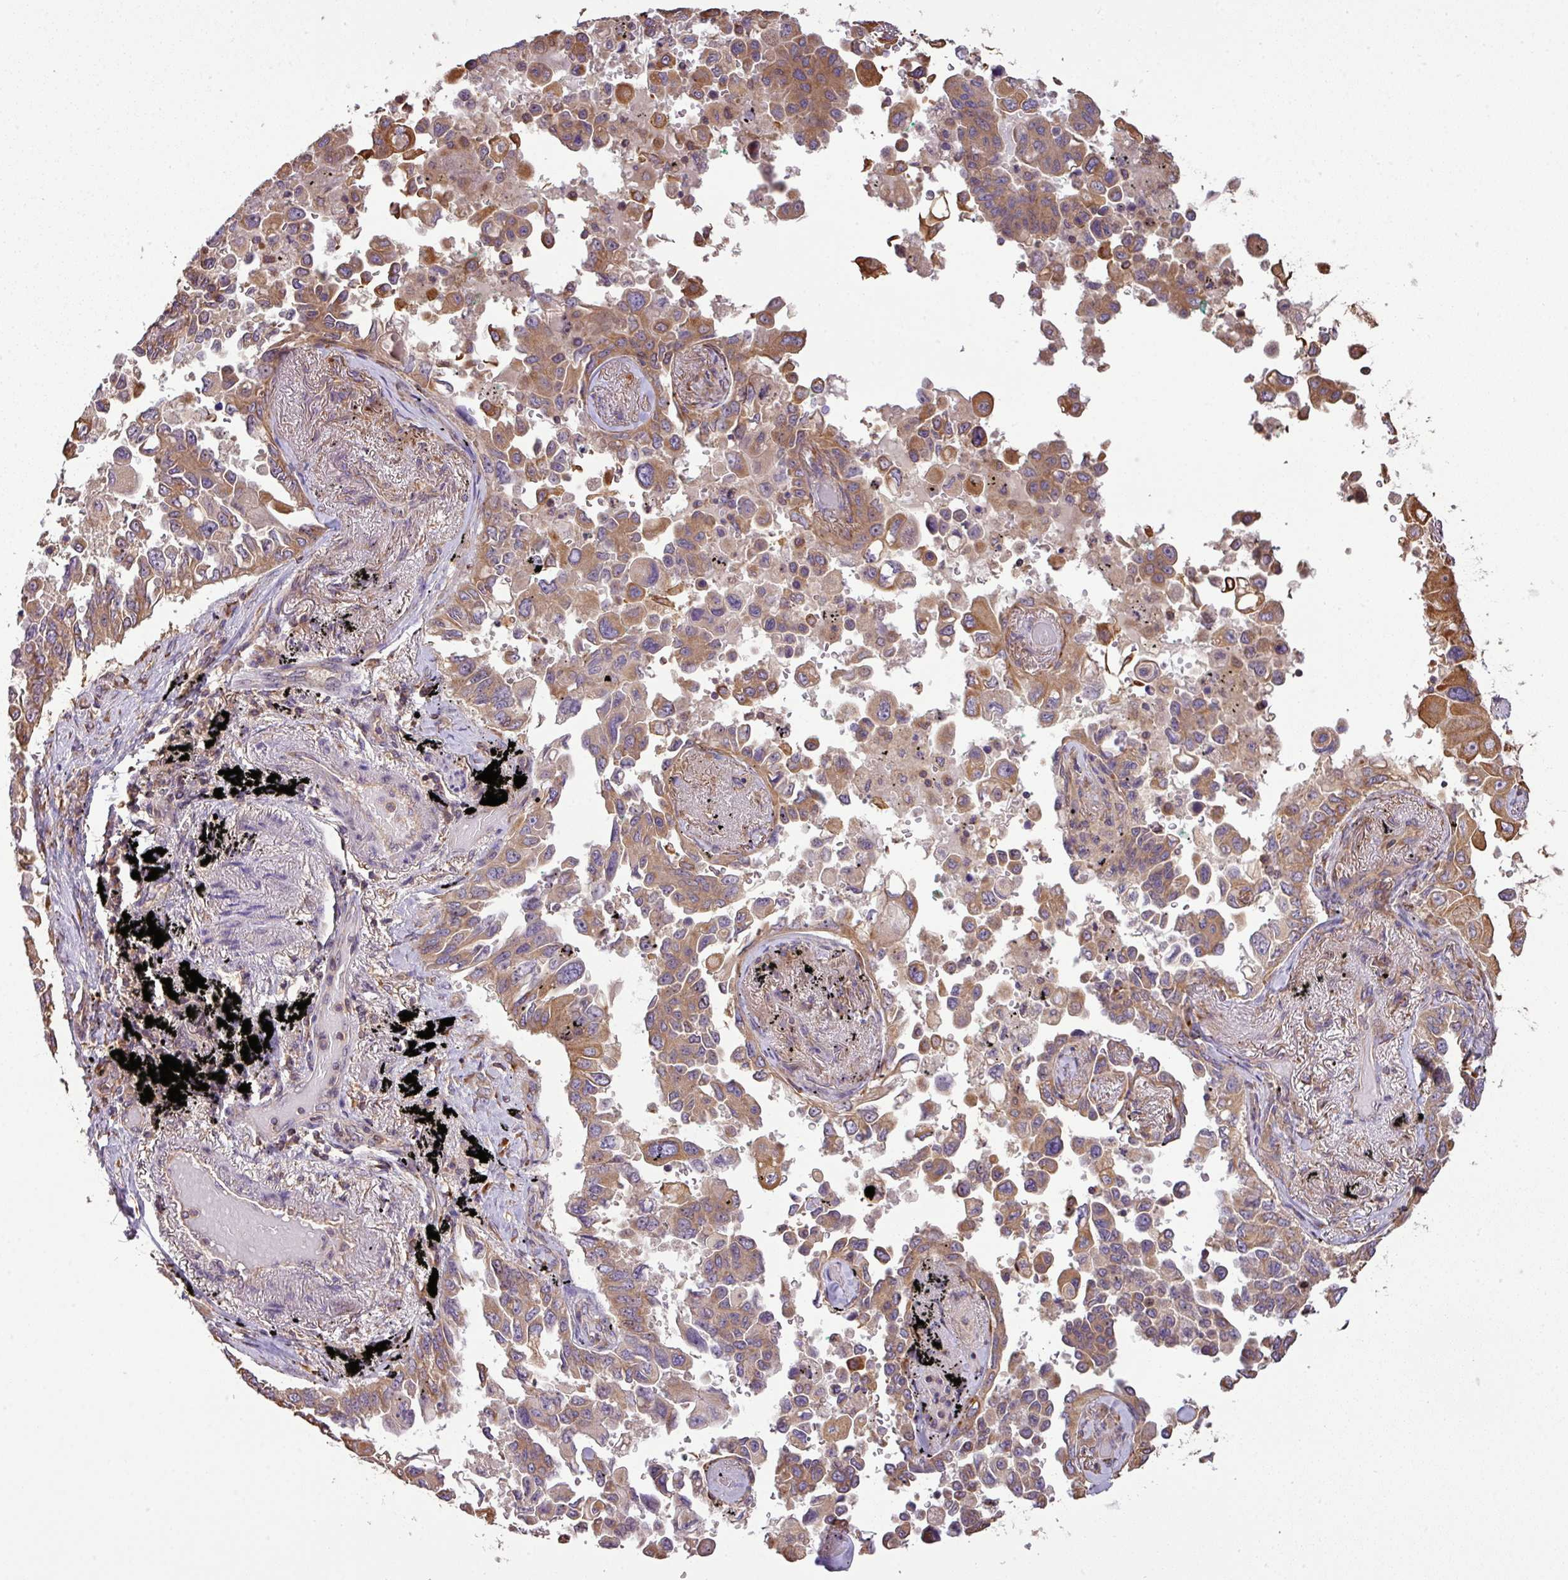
{"staining": {"intensity": "moderate", "quantity": ">75%", "location": "cytoplasmic/membranous"}, "tissue": "lung cancer", "cell_type": "Tumor cells", "image_type": "cancer", "snomed": [{"axis": "morphology", "description": "Adenocarcinoma, NOS"}, {"axis": "topography", "description": "Lung"}], "caption": "Adenocarcinoma (lung) stained for a protein demonstrates moderate cytoplasmic/membranous positivity in tumor cells.", "gene": "VENTX", "patient": {"sex": "female", "age": 67}}